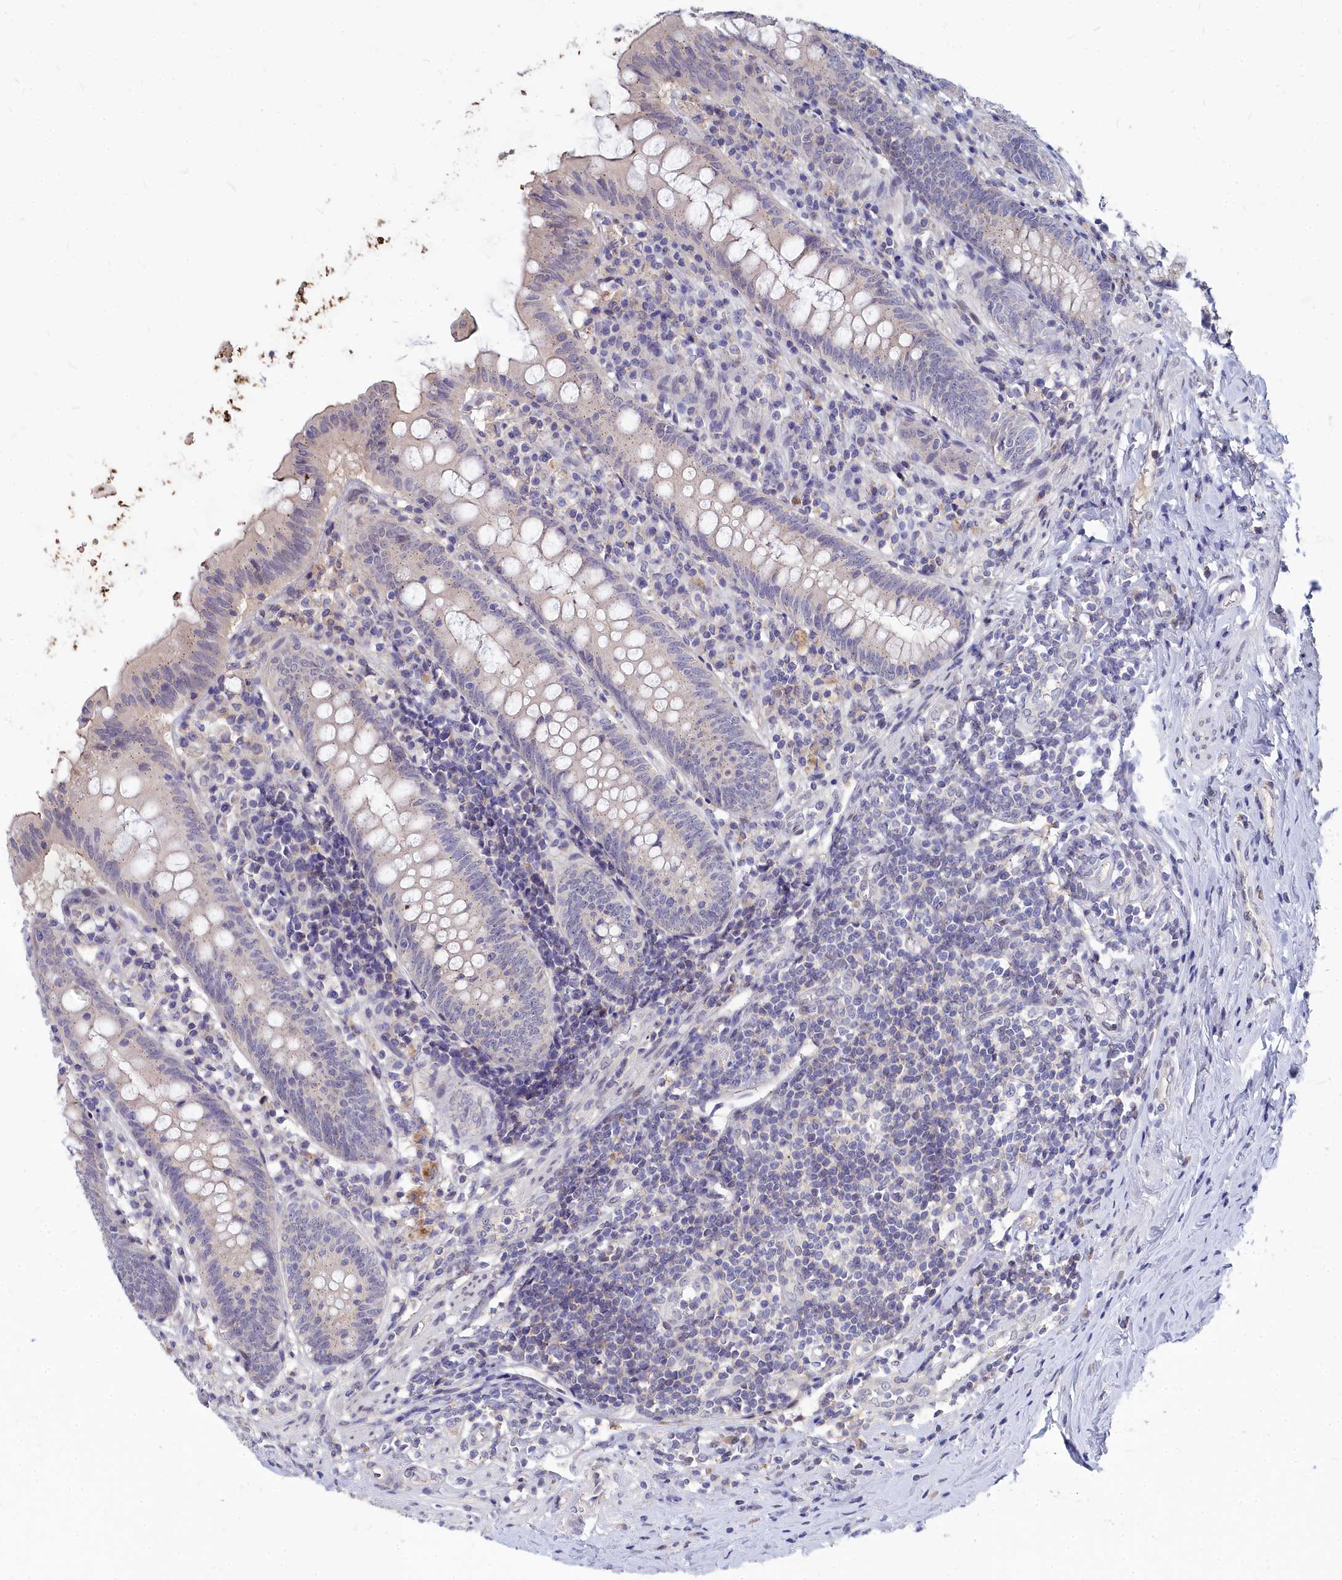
{"staining": {"intensity": "weak", "quantity": "<25%", "location": "cytoplasmic/membranous"}, "tissue": "appendix", "cell_type": "Glandular cells", "image_type": "normal", "snomed": [{"axis": "morphology", "description": "Normal tissue, NOS"}, {"axis": "topography", "description": "Appendix"}], "caption": "The image demonstrates no staining of glandular cells in unremarkable appendix.", "gene": "NOXA1", "patient": {"sex": "female", "age": 54}}